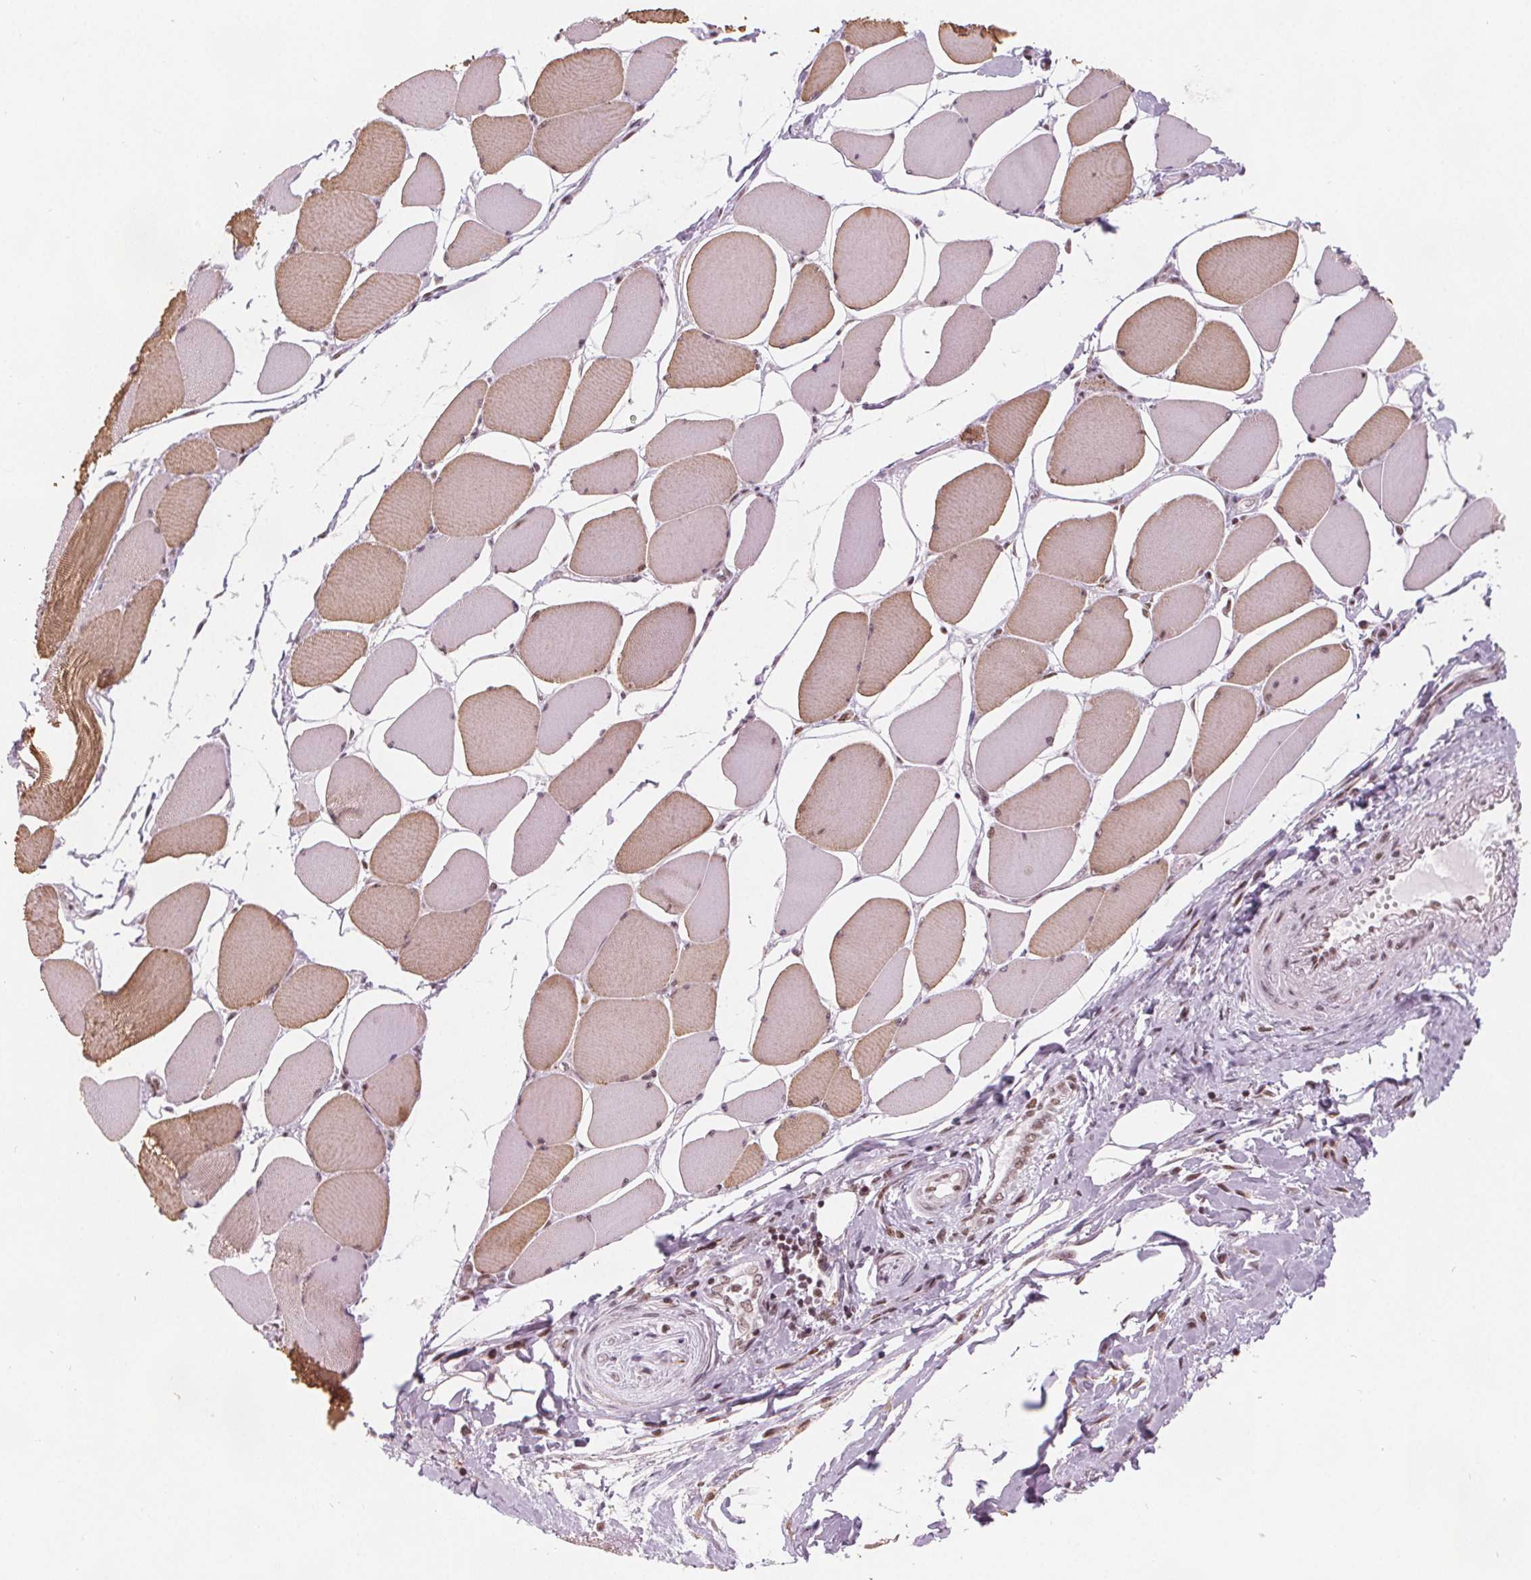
{"staining": {"intensity": "moderate", "quantity": "25%-75%", "location": "cytoplasmic/membranous"}, "tissue": "skeletal muscle", "cell_type": "Myocytes", "image_type": "normal", "snomed": [{"axis": "morphology", "description": "Normal tissue, NOS"}, {"axis": "topography", "description": "Skeletal muscle"}], "caption": "An immunohistochemistry image of benign tissue is shown. Protein staining in brown highlights moderate cytoplasmic/membranous positivity in skeletal muscle within myocytes.", "gene": "DPM2", "patient": {"sex": "female", "age": 75}}